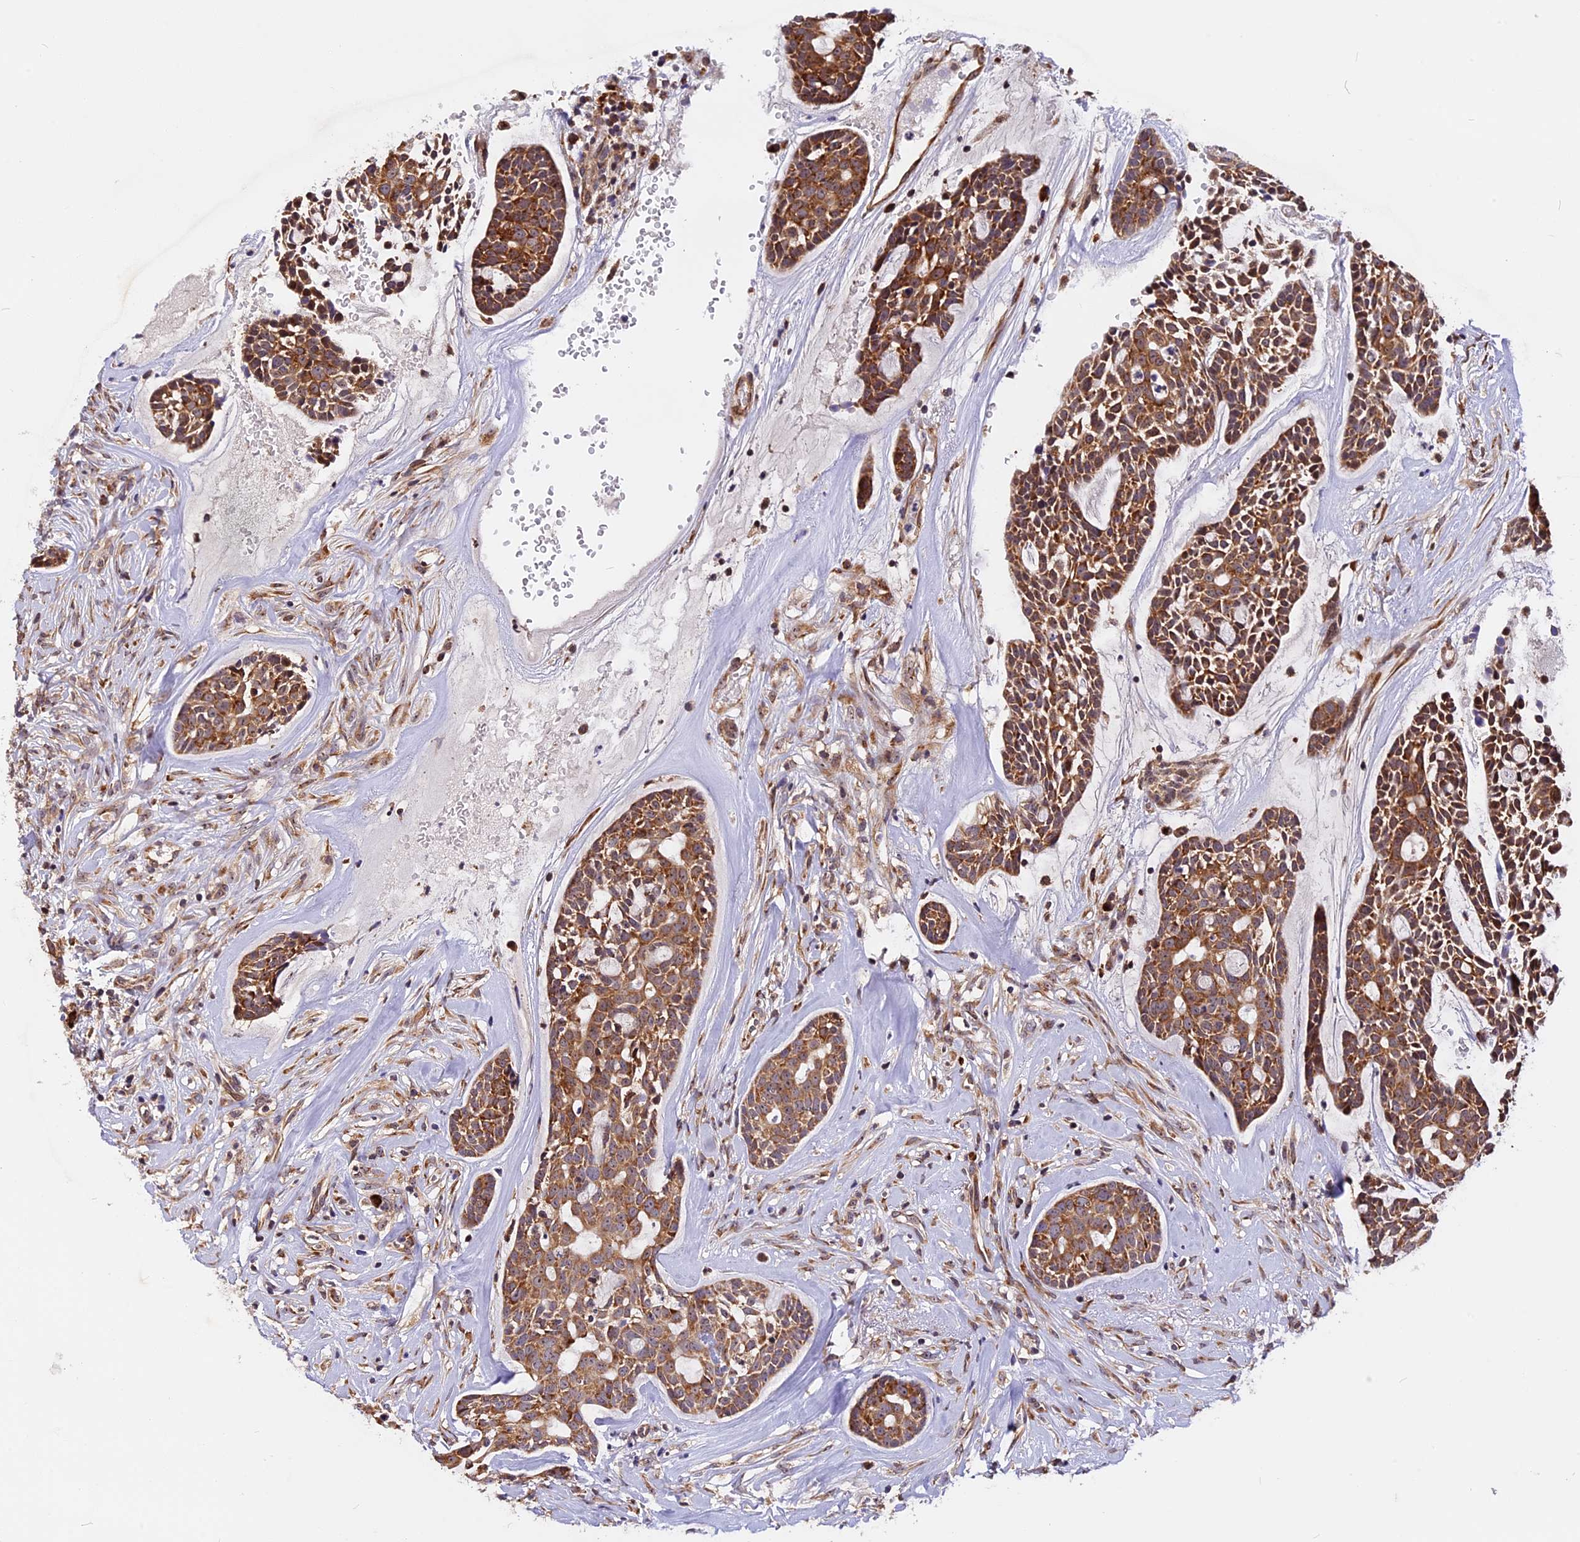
{"staining": {"intensity": "moderate", "quantity": ">75%", "location": "cytoplasmic/membranous"}, "tissue": "head and neck cancer", "cell_type": "Tumor cells", "image_type": "cancer", "snomed": [{"axis": "morphology", "description": "Normal tissue, NOS"}, {"axis": "morphology", "description": "Adenocarcinoma, NOS"}, {"axis": "topography", "description": "Subcutis"}, {"axis": "topography", "description": "Nasopharynx"}, {"axis": "topography", "description": "Head-Neck"}], "caption": "About >75% of tumor cells in head and neck adenocarcinoma show moderate cytoplasmic/membranous protein expression as visualized by brown immunohistochemical staining.", "gene": "GNPTAB", "patient": {"sex": "female", "age": 73}}